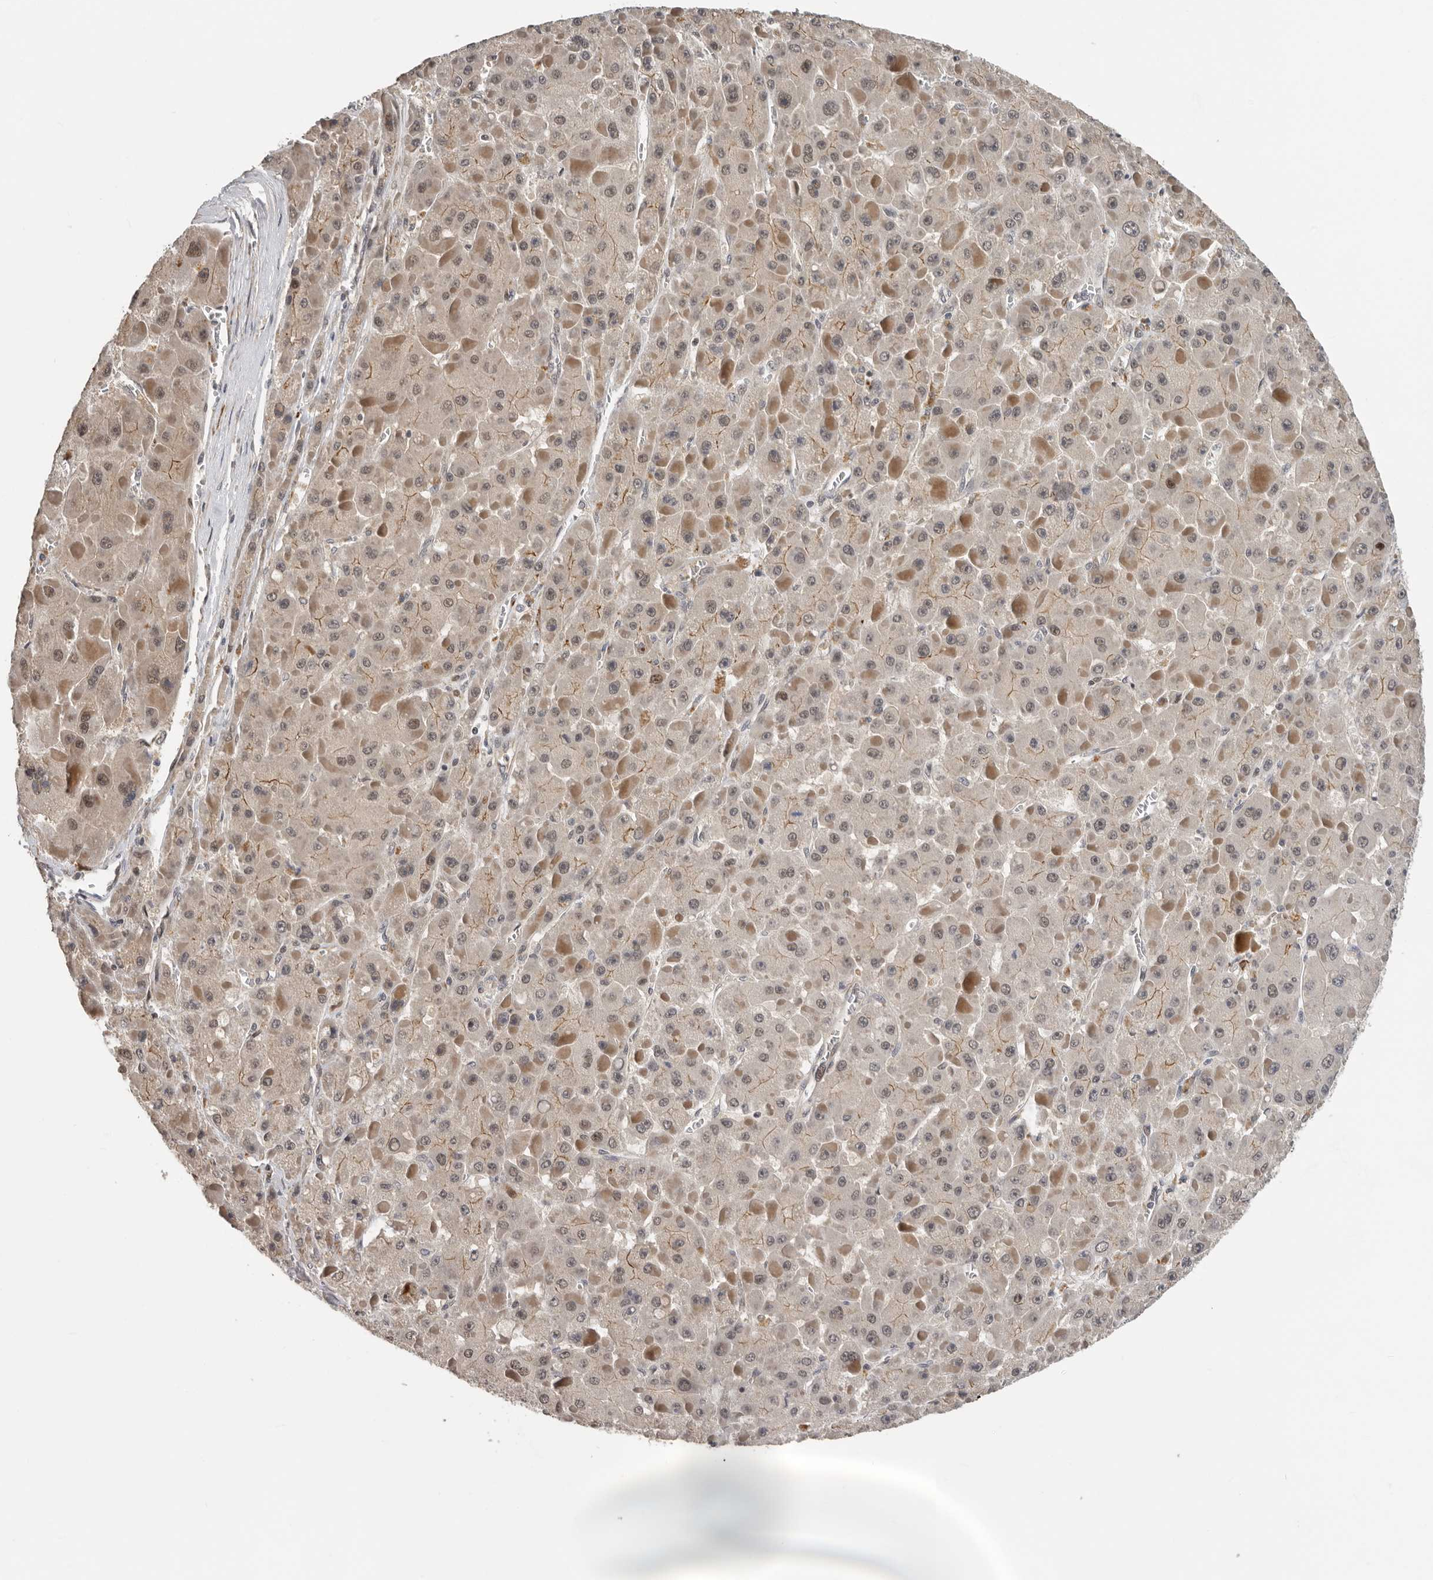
{"staining": {"intensity": "weak", "quantity": "25%-75%", "location": "cytoplasmic/membranous,nuclear"}, "tissue": "liver cancer", "cell_type": "Tumor cells", "image_type": "cancer", "snomed": [{"axis": "morphology", "description": "Carcinoma, Hepatocellular, NOS"}, {"axis": "topography", "description": "Liver"}], "caption": "A micrograph of human liver hepatocellular carcinoma stained for a protein reveals weak cytoplasmic/membranous and nuclear brown staining in tumor cells.", "gene": "HENMT1", "patient": {"sex": "female", "age": 73}}